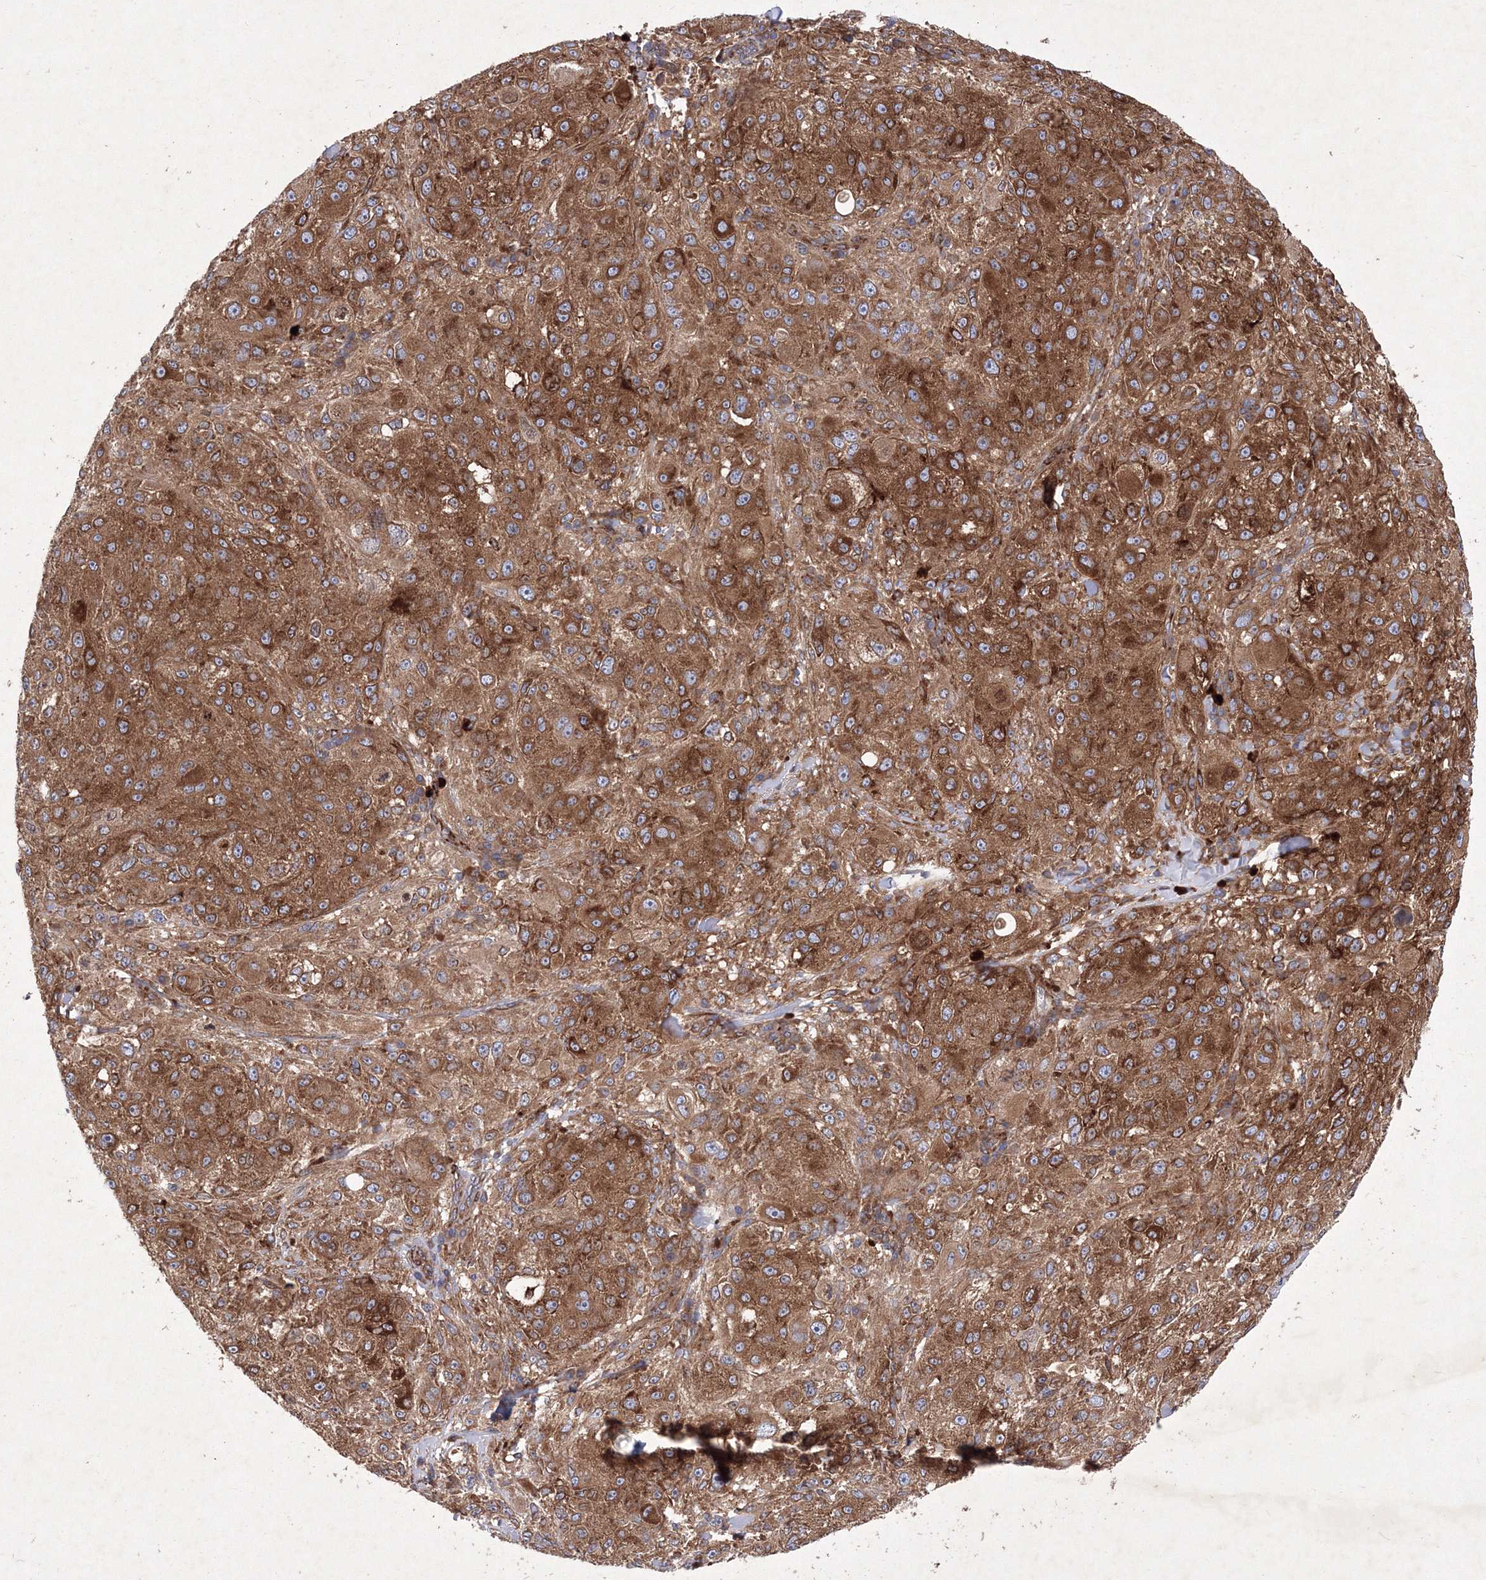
{"staining": {"intensity": "strong", "quantity": ">75%", "location": "cytoplasmic/membranous"}, "tissue": "melanoma", "cell_type": "Tumor cells", "image_type": "cancer", "snomed": [{"axis": "morphology", "description": "Necrosis, NOS"}, {"axis": "morphology", "description": "Malignant melanoma, NOS"}, {"axis": "topography", "description": "Skin"}], "caption": "Malignant melanoma stained with IHC shows strong cytoplasmic/membranous expression in about >75% of tumor cells.", "gene": "SNX18", "patient": {"sex": "female", "age": 87}}